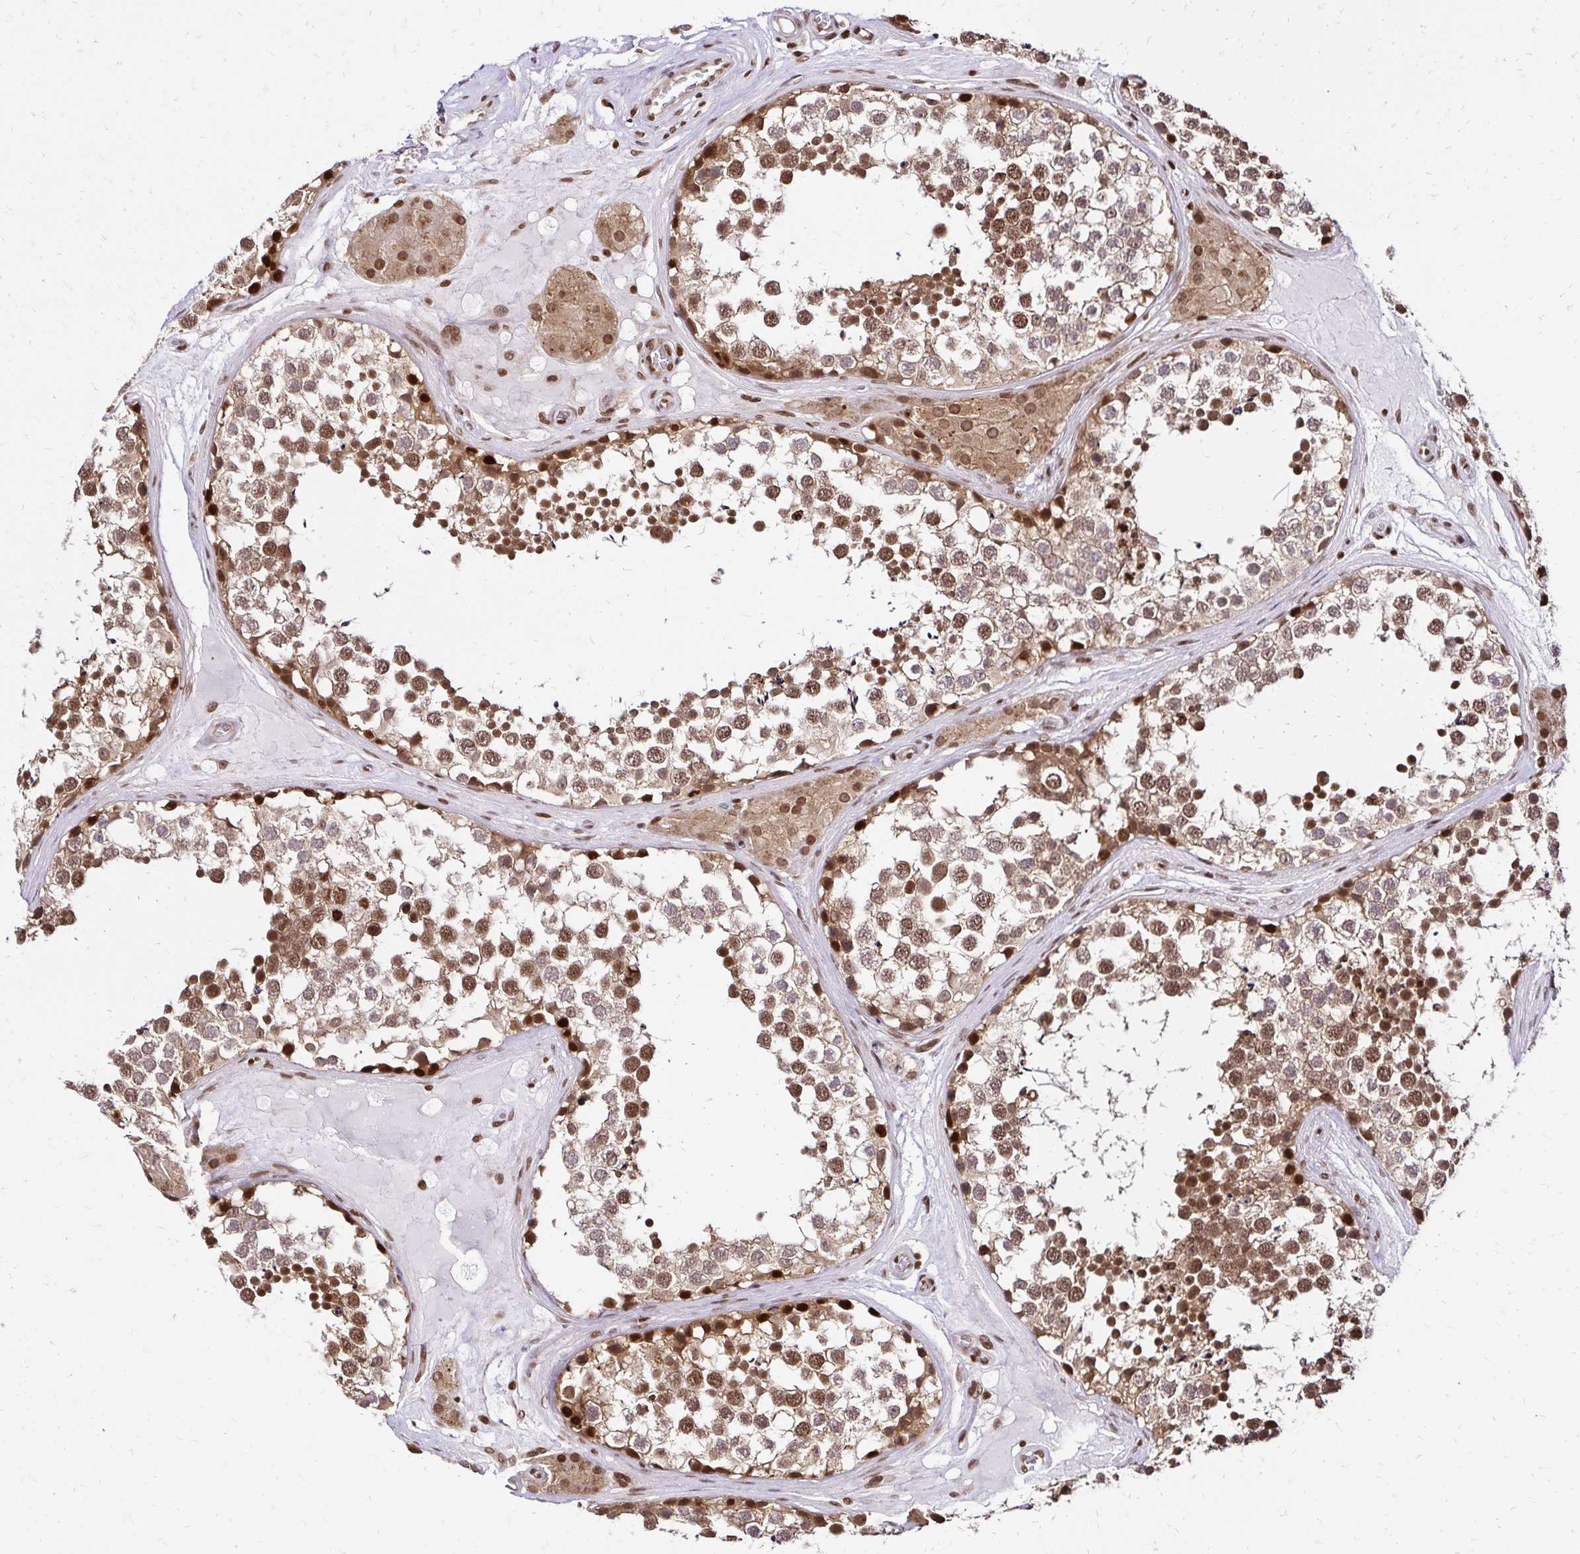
{"staining": {"intensity": "moderate", "quantity": ">75%", "location": "cytoplasmic/membranous,nuclear"}, "tissue": "testis", "cell_type": "Cells in seminiferous ducts", "image_type": "normal", "snomed": [{"axis": "morphology", "description": "Normal tissue, NOS"}, {"axis": "morphology", "description": "Seminoma, NOS"}, {"axis": "topography", "description": "Testis"}], "caption": "Immunohistochemistry (IHC) (DAB (3,3'-diaminobenzidine)) staining of normal testis demonstrates moderate cytoplasmic/membranous,nuclear protein positivity in approximately >75% of cells in seminiferous ducts. The protein of interest is stained brown, and the nuclei are stained in blue (DAB (3,3'-diaminobenzidine) IHC with brightfield microscopy, high magnification).", "gene": "GLYR1", "patient": {"sex": "male", "age": 65}}